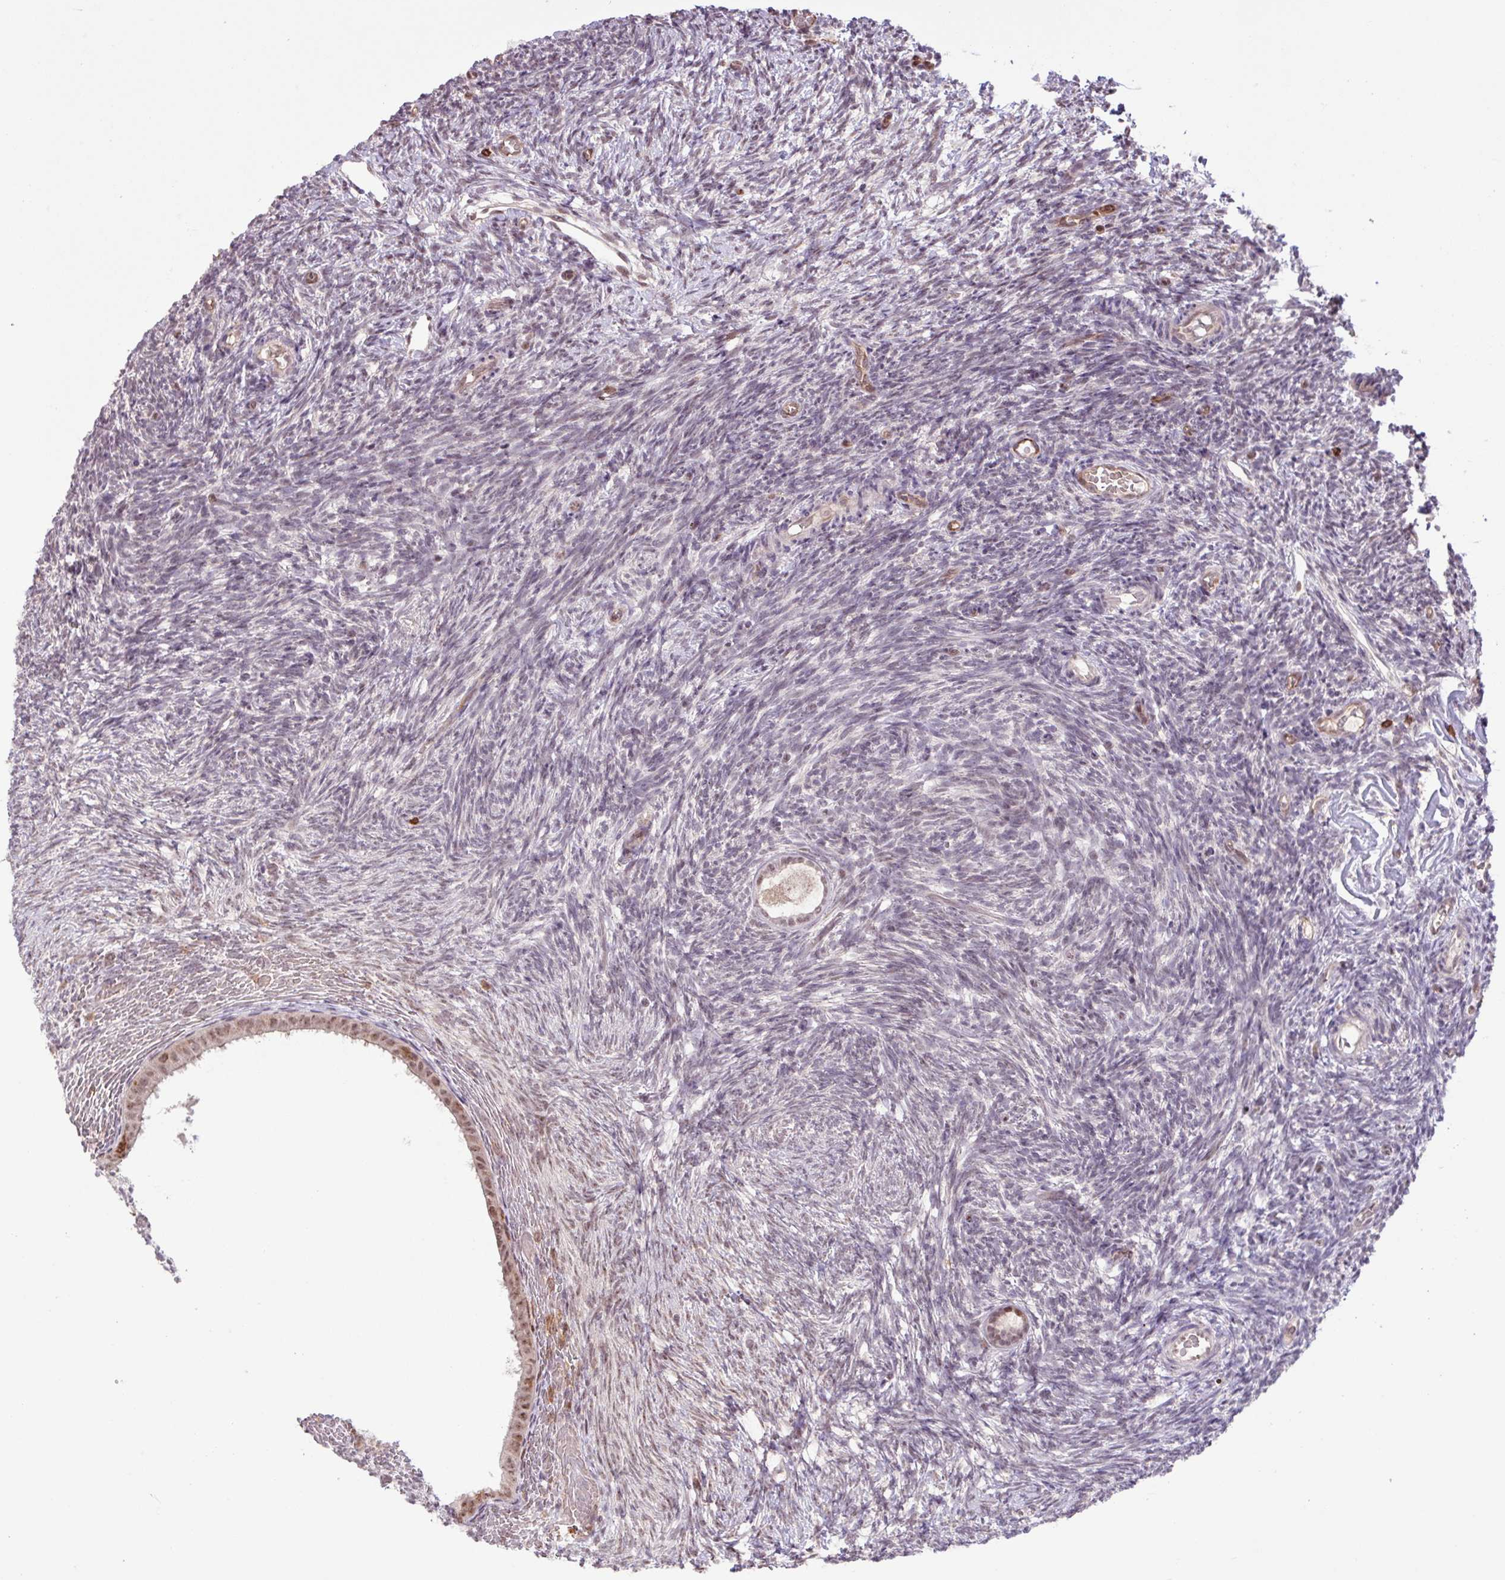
{"staining": {"intensity": "moderate", "quantity": "25%-75%", "location": "nuclear"}, "tissue": "ovary", "cell_type": "Follicle cells", "image_type": "normal", "snomed": [{"axis": "morphology", "description": "Normal tissue, NOS"}, {"axis": "topography", "description": "Ovary"}], "caption": "DAB (3,3'-diaminobenzidine) immunohistochemical staining of benign ovary demonstrates moderate nuclear protein expression in approximately 25%-75% of follicle cells.", "gene": "GON7", "patient": {"sex": "female", "age": 39}}